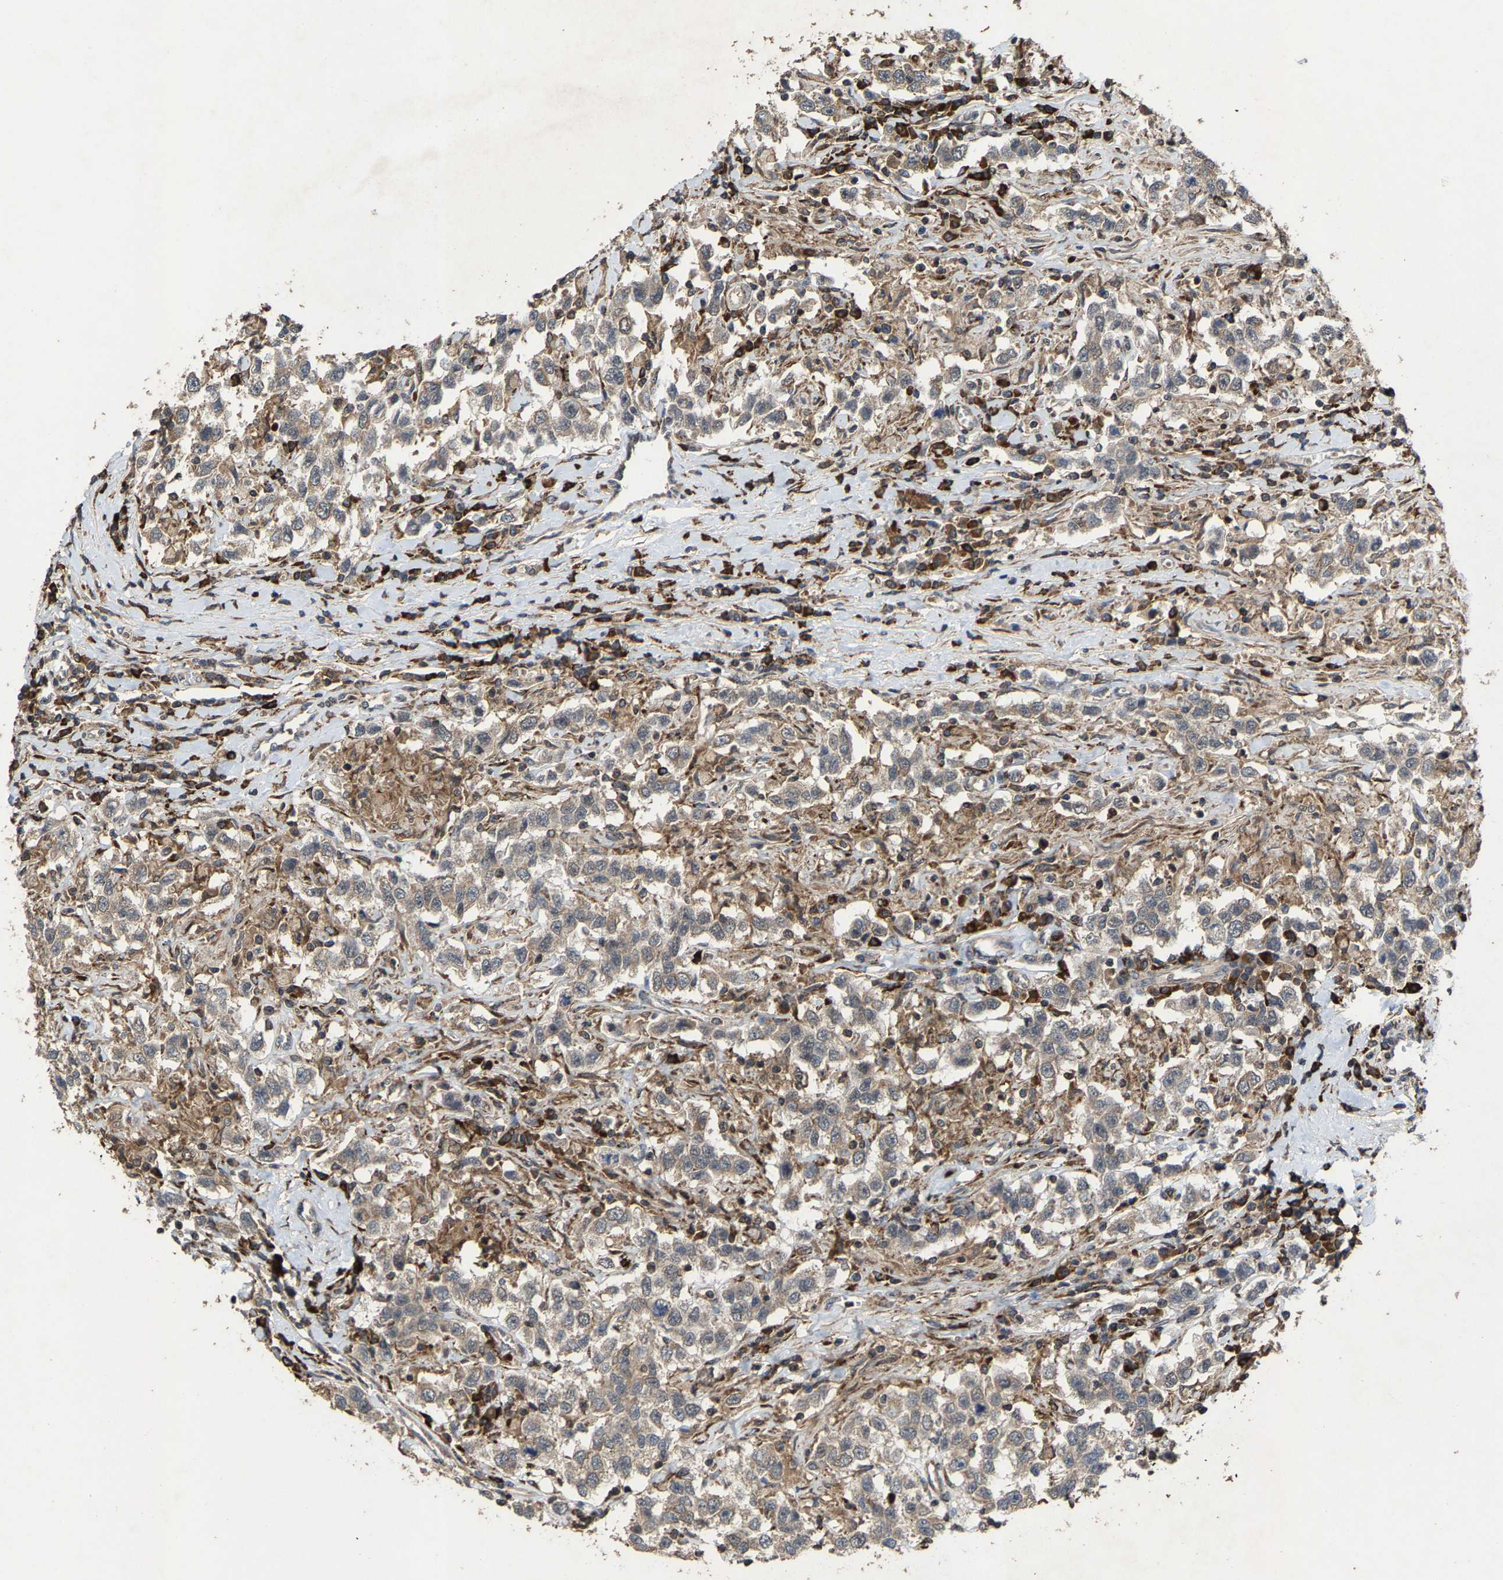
{"staining": {"intensity": "weak", "quantity": ">75%", "location": "cytoplasmic/membranous"}, "tissue": "testis cancer", "cell_type": "Tumor cells", "image_type": "cancer", "snomed": [{"axis": "morphology", "description": "Seminoma, NOS"}, {"axis": "topography", "description": "Testis"}], "caption": "High-magnification brightfield microscopy of testis seminoma stained with DAB (brown) and counterstained with hematoxylin (blue). tumor cells exhibit weak cytoplasmic/membranous staining is seen in about>75% of cells.", "gene": "FGD3", "patient": {"sex": "male", "age": 41}}